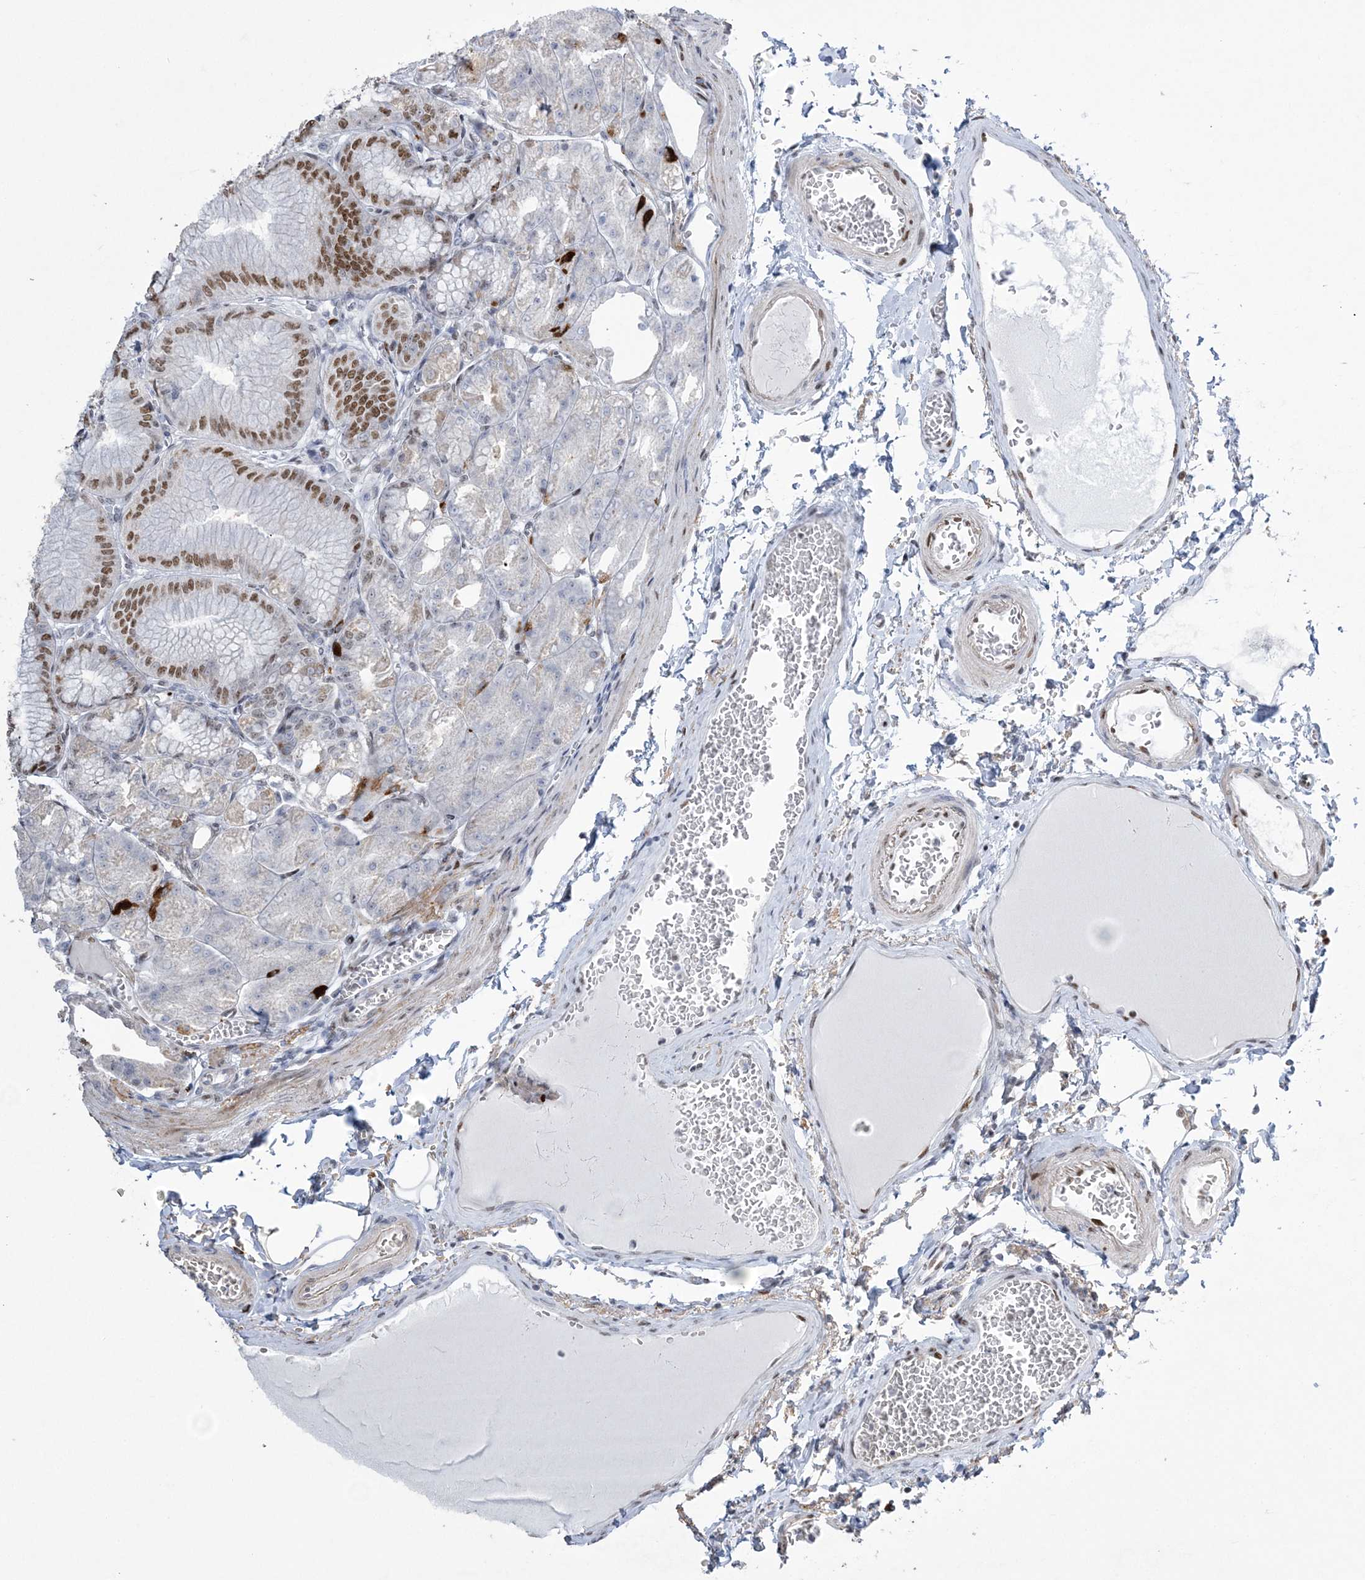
{"staining": {"intensity": "strong", "quantity": "25%-75%", "location": "nuclear"}, "tissue": "stomach", "cell_type": "Glandular cells", "image_type": "normal", "snomed": [{"axis": "morphology", "description": "Normal tissue, NOS"}, {"axis": "topography", "description": "Stomach, lower"}], "caption": "Protein staining of normal stomach shows strong nuclear staining in about 25%-75% of glandular cells. The staining was performed using DAB (3,3'-diaminobenzidine) to visualize the protein expression in brown, while the nuclei were stained in blue with hematoxylin (Magnification: 20x).", "gene": "ZBTB7A", "patient": {"sex": "male", "age": 71}}